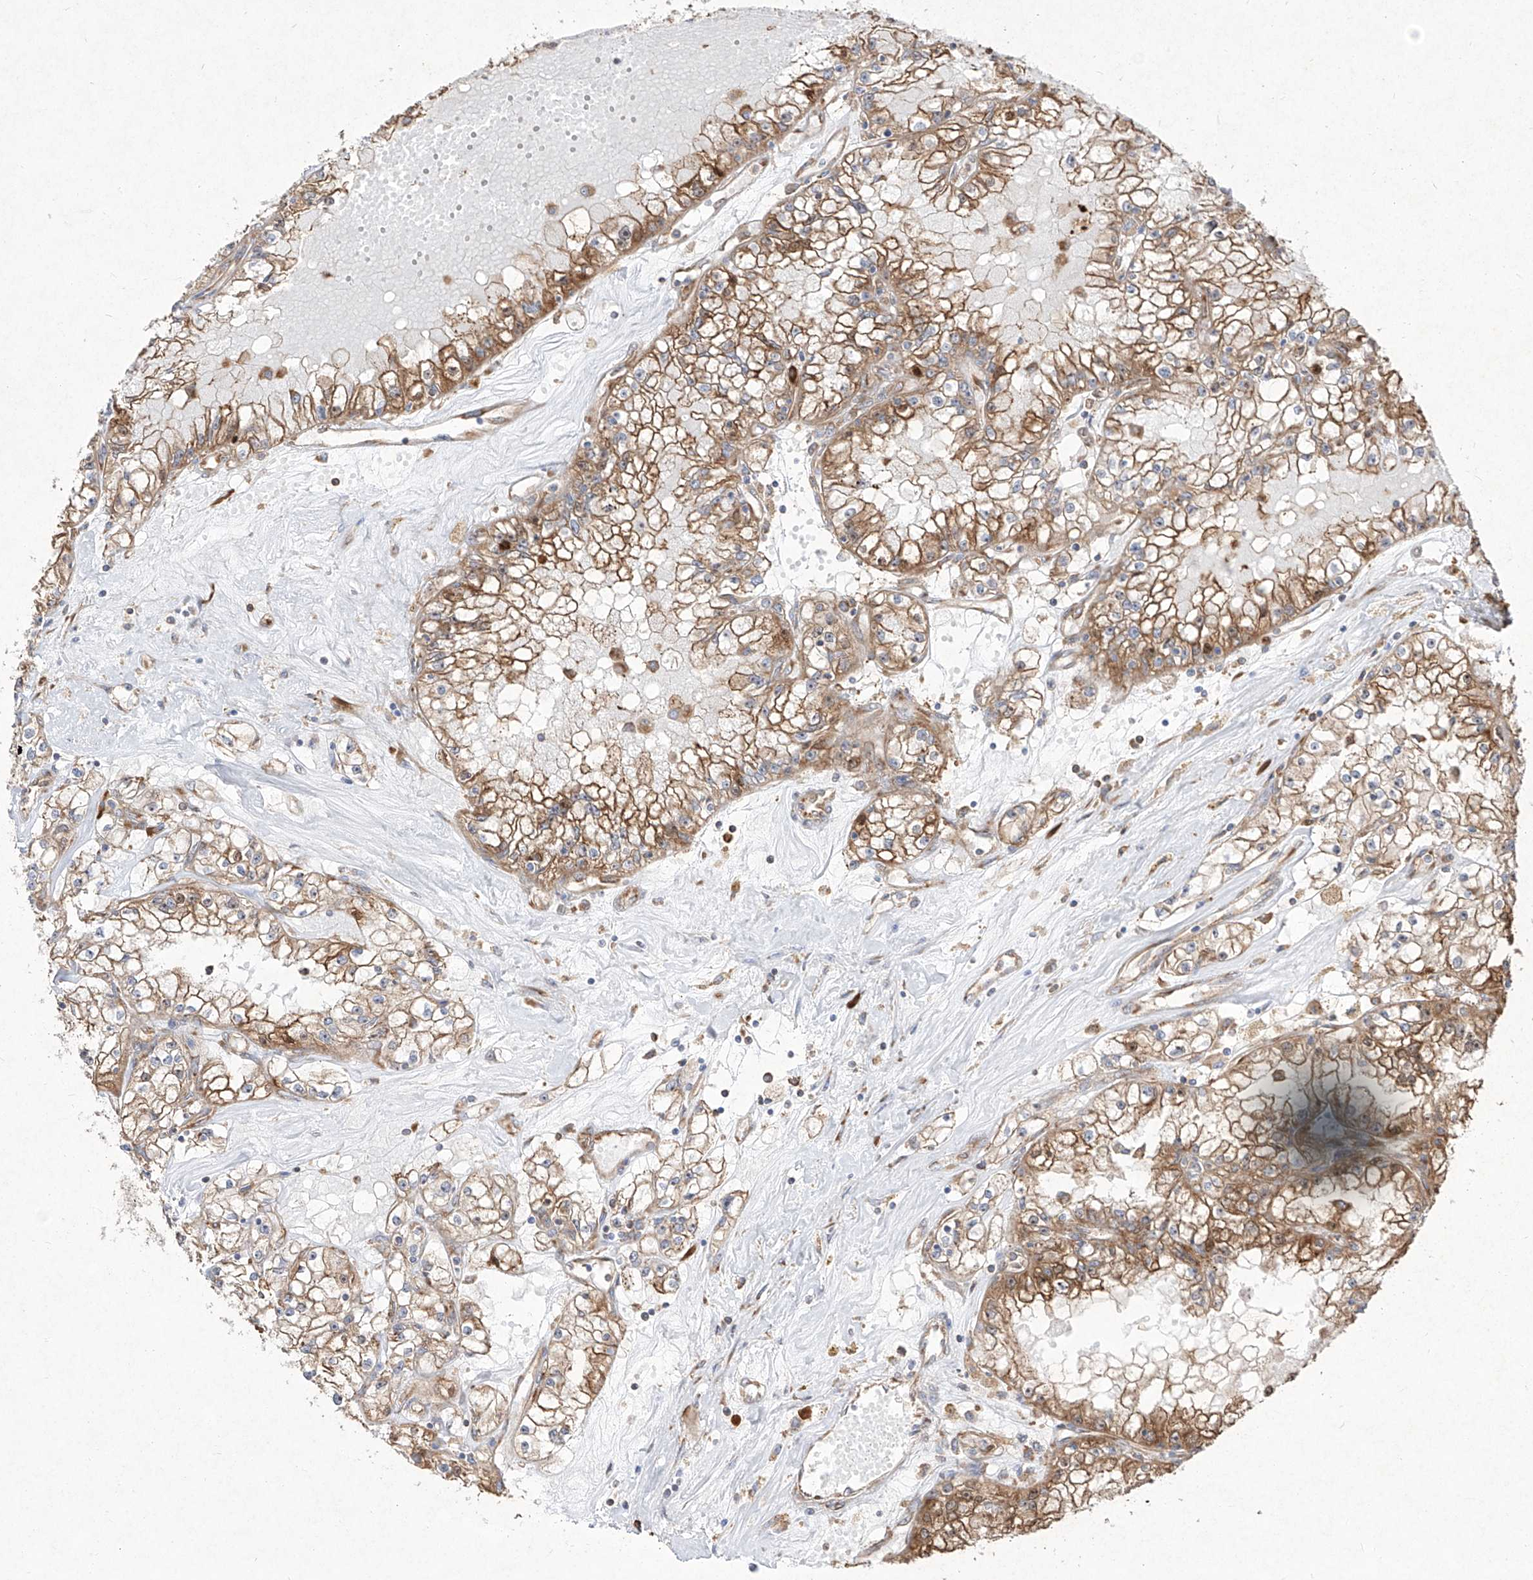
{"staining": {"intensity": "moderate", "quantity": ">75%", "location": "cytoplasmic/membranous"}, "tissue": "renal cancer", "cell_type": "Tumor cells", "image_type": "cancer", "snomed": [{"axis": "morphology", "description": "Adenocarcinoma, NOS"}, {"axis": "topography", "description": "Kidney"}], "caption": "High-magnification brightfield microscopy of renal adenocarcinoma stained with DAB (brown) and counterstained with hematoxylin (blue). tumor cells exhibit moderate cytoplasmic/membranous positivity is seen in approximately>75% of cells.", "gene": "RPS25", "patient": {"sex": "male", "age": 56}}